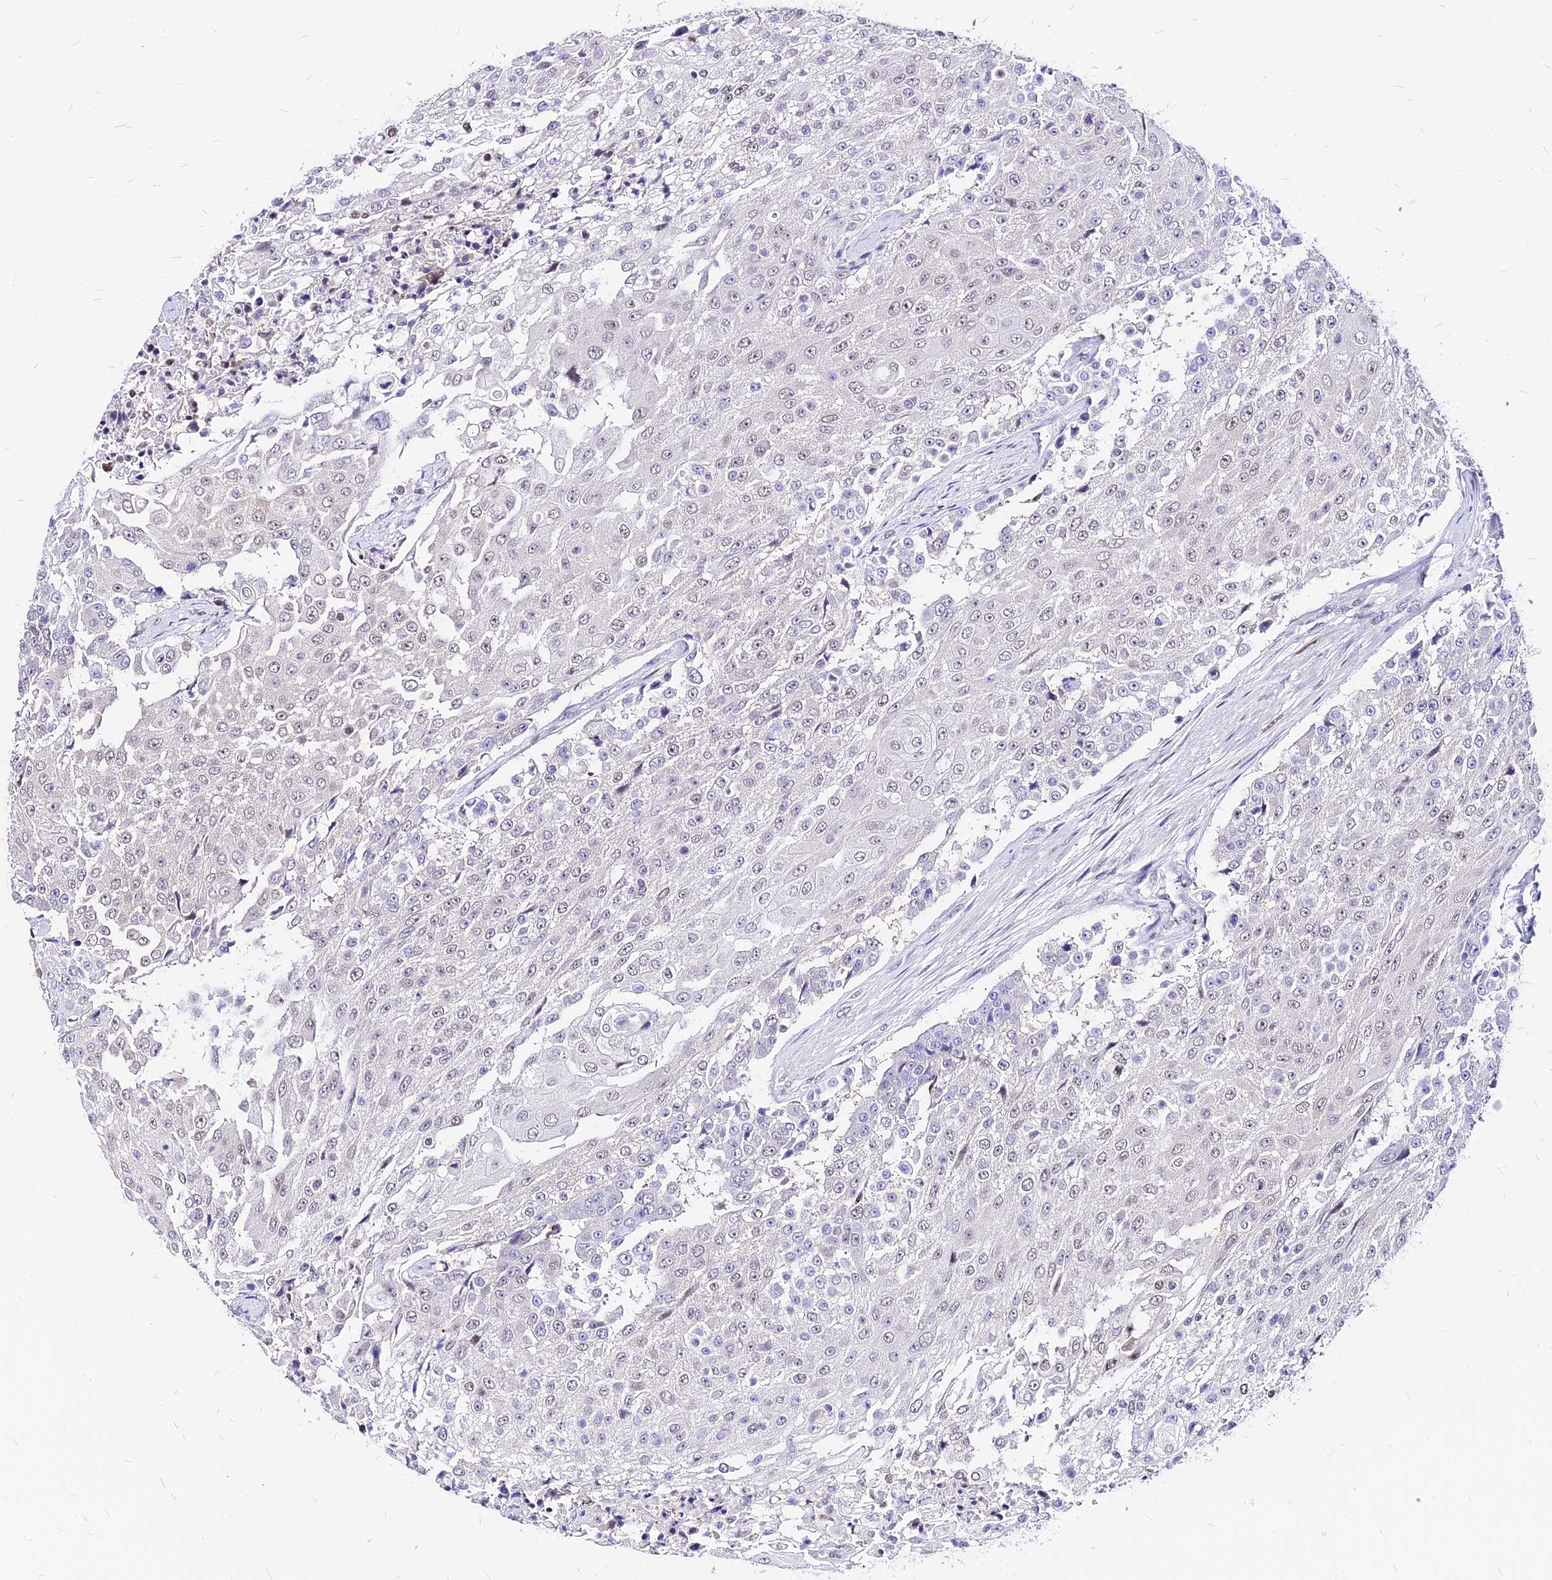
{"staining": {"intensity": "negative", "quantity": "none", "location": "none"}, "tissue": "urothelial cancer", "cell_type": "Tumor cells", "image_type": "cancer", "snomed": [{"axis": "morphology", "description": "Urothelial carcinoma, High grade"}, {"axis": "topography", "description": "Urinary bladder"}], "caption": "DAB immunohistochemical staining of high-grade urothelial carcinoma shows no significant staining in tumor cells.", "gene": "PAXX", "patient": {"sex": "female", "age": 63}}